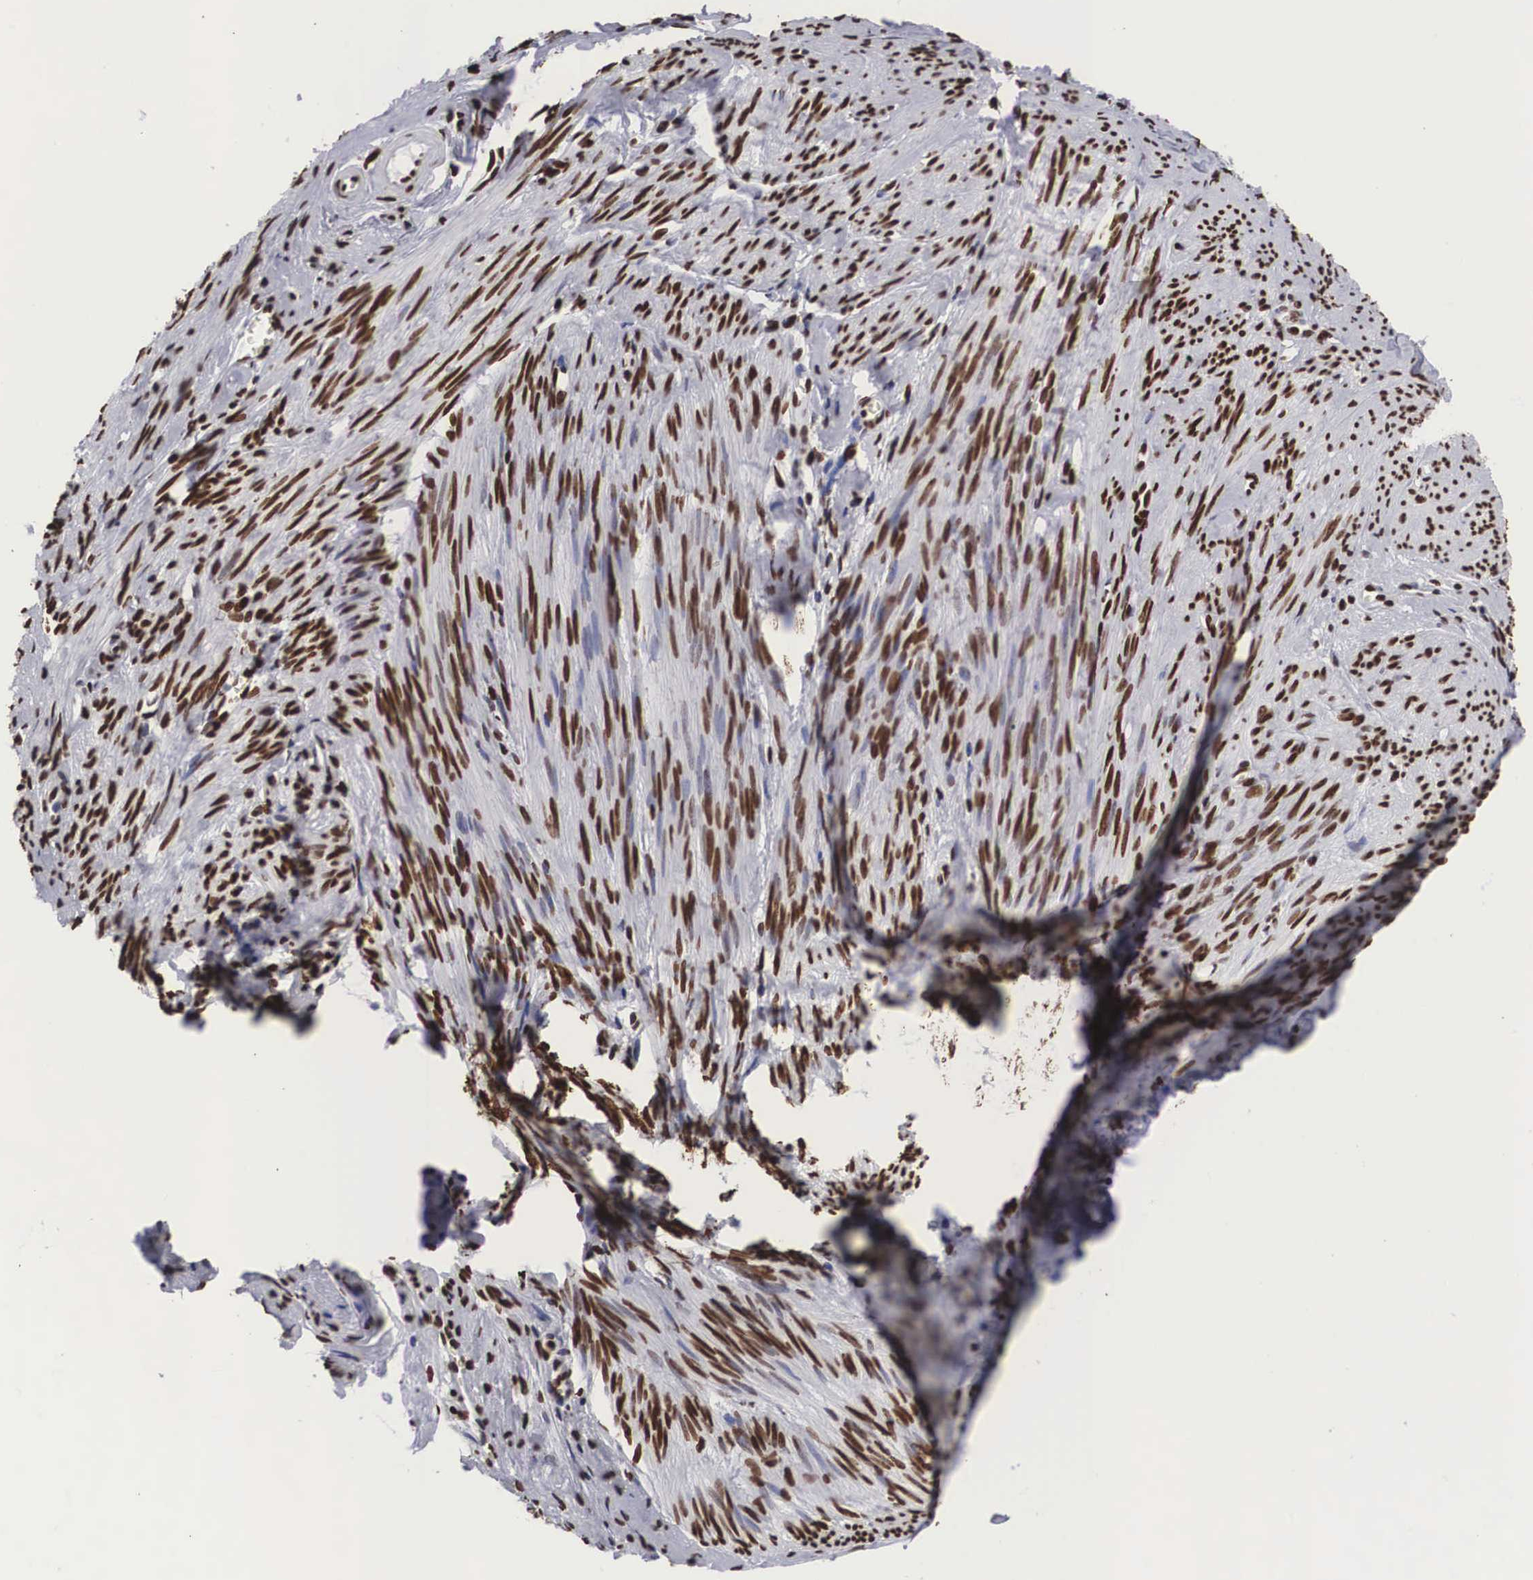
{"staining": {"intensity": "moderate", "quantity": ">75%", "location": "nuclear"}, "tissue": "endometrial cancer", "cell_type": "Tumor cells", "image_type": "cancer", "snomed": [{"axis": "morphology", "description": "Adenocarcinoma, NOS"}, {"axis": "topography", "description": "Endometrium"}], "caption": "A histopathology image showing moderate nuclear positivity in approximately >75% of tumor cells in adenocarcinoma (endometrial), as visualized by brown immunohistochemical staining.", "gene": "MECP2", "patient": {"sex": "female", "age": 76}}